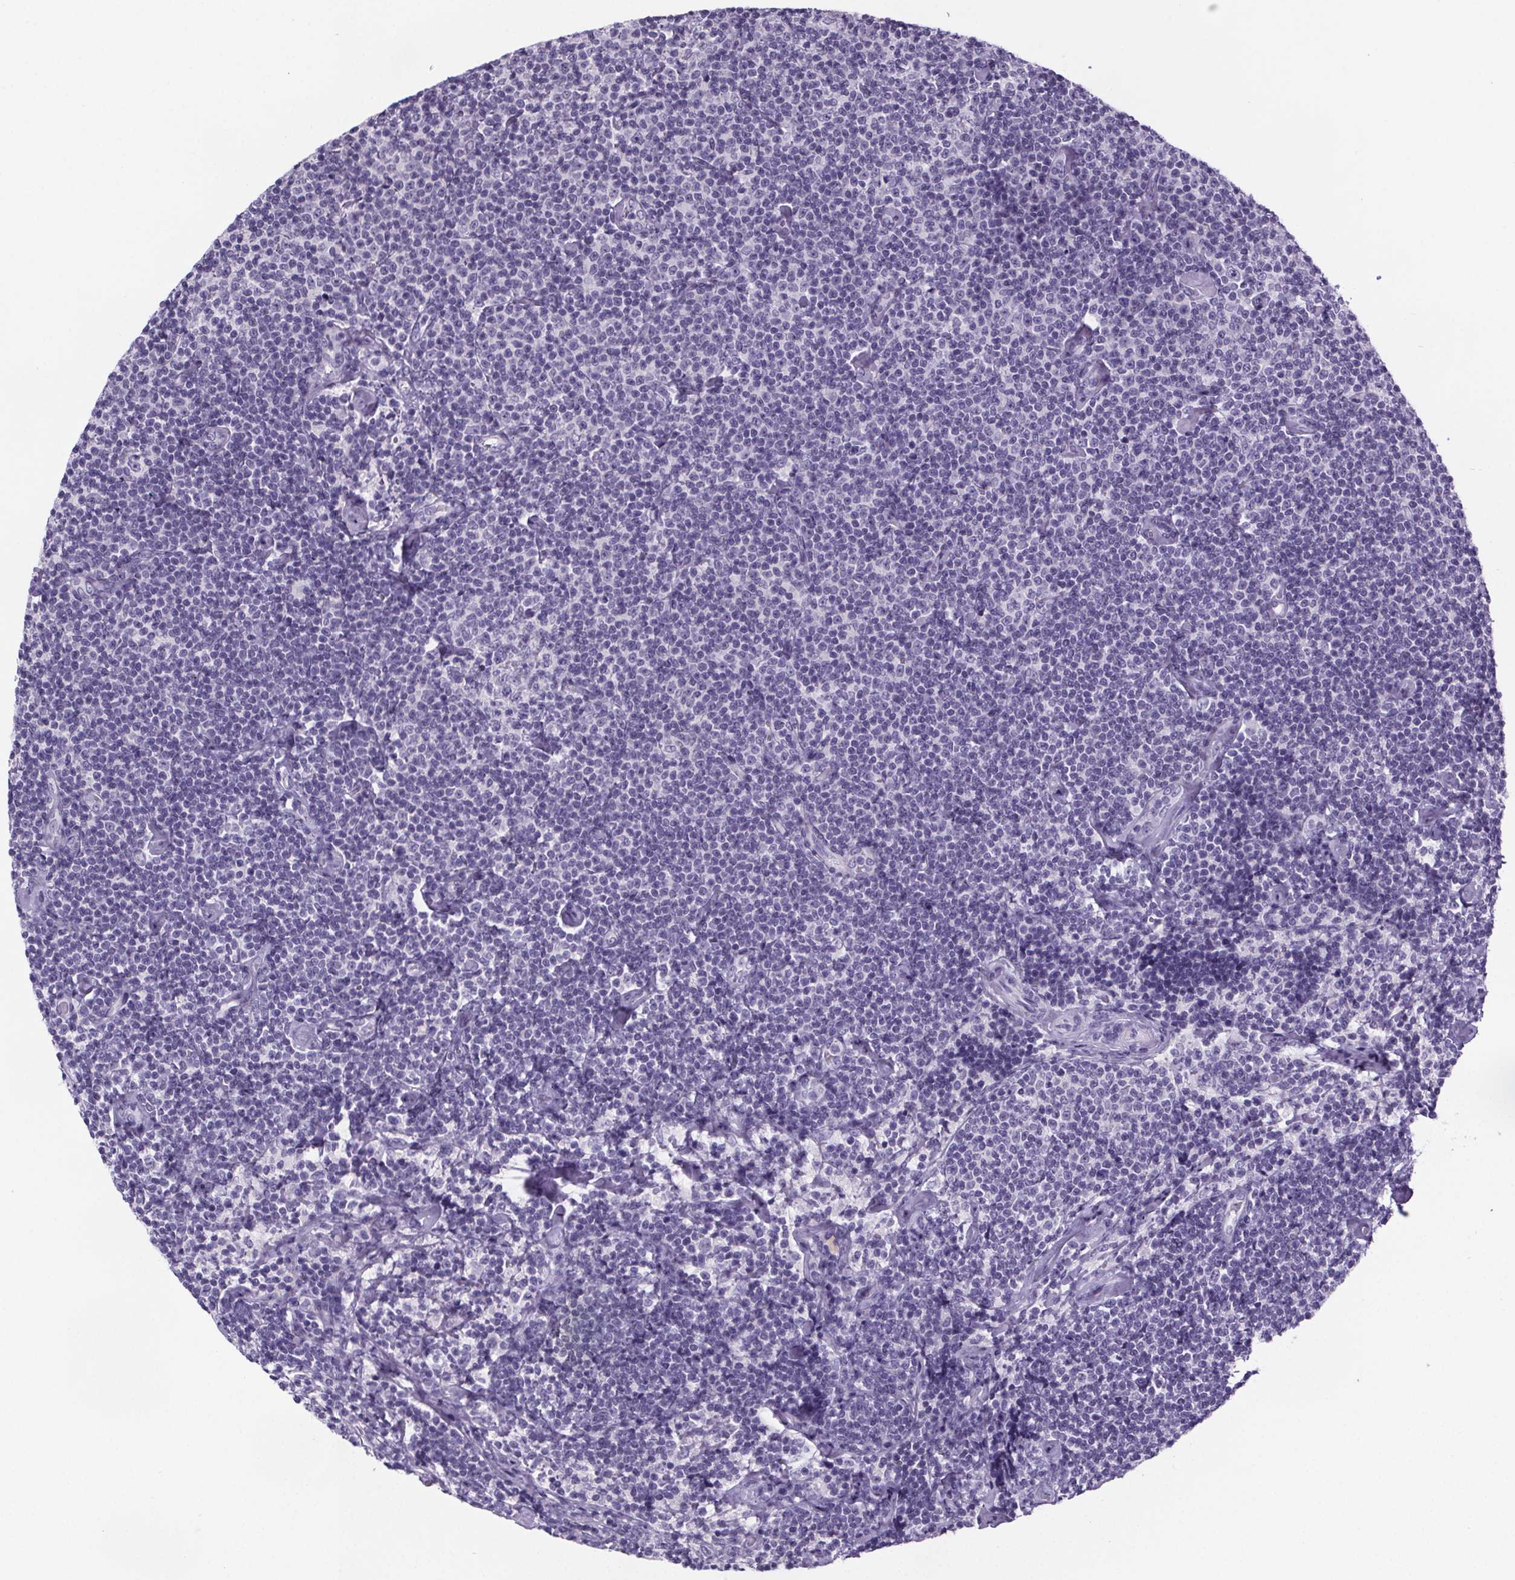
{"staining": {"intensity": "negative", "quantity": "none", "location": "none"}, "tissue": "lymphoma", "cell_type": "Tumor cells", "image_type": "cancer", "snomed": [{"axis": "morphology", "description": "Malignant lymphoma, non-Hodgkin's type, Low grade"}, {"axis": "topography", "description": "Lymph node"}], "caption": "Tumor cells show no significant protein expression in malignant lymphoma, non-Hodgkin's type (low-grade).", "gene": "CUBN", "patient": {"sex": "male", "age": 81}}